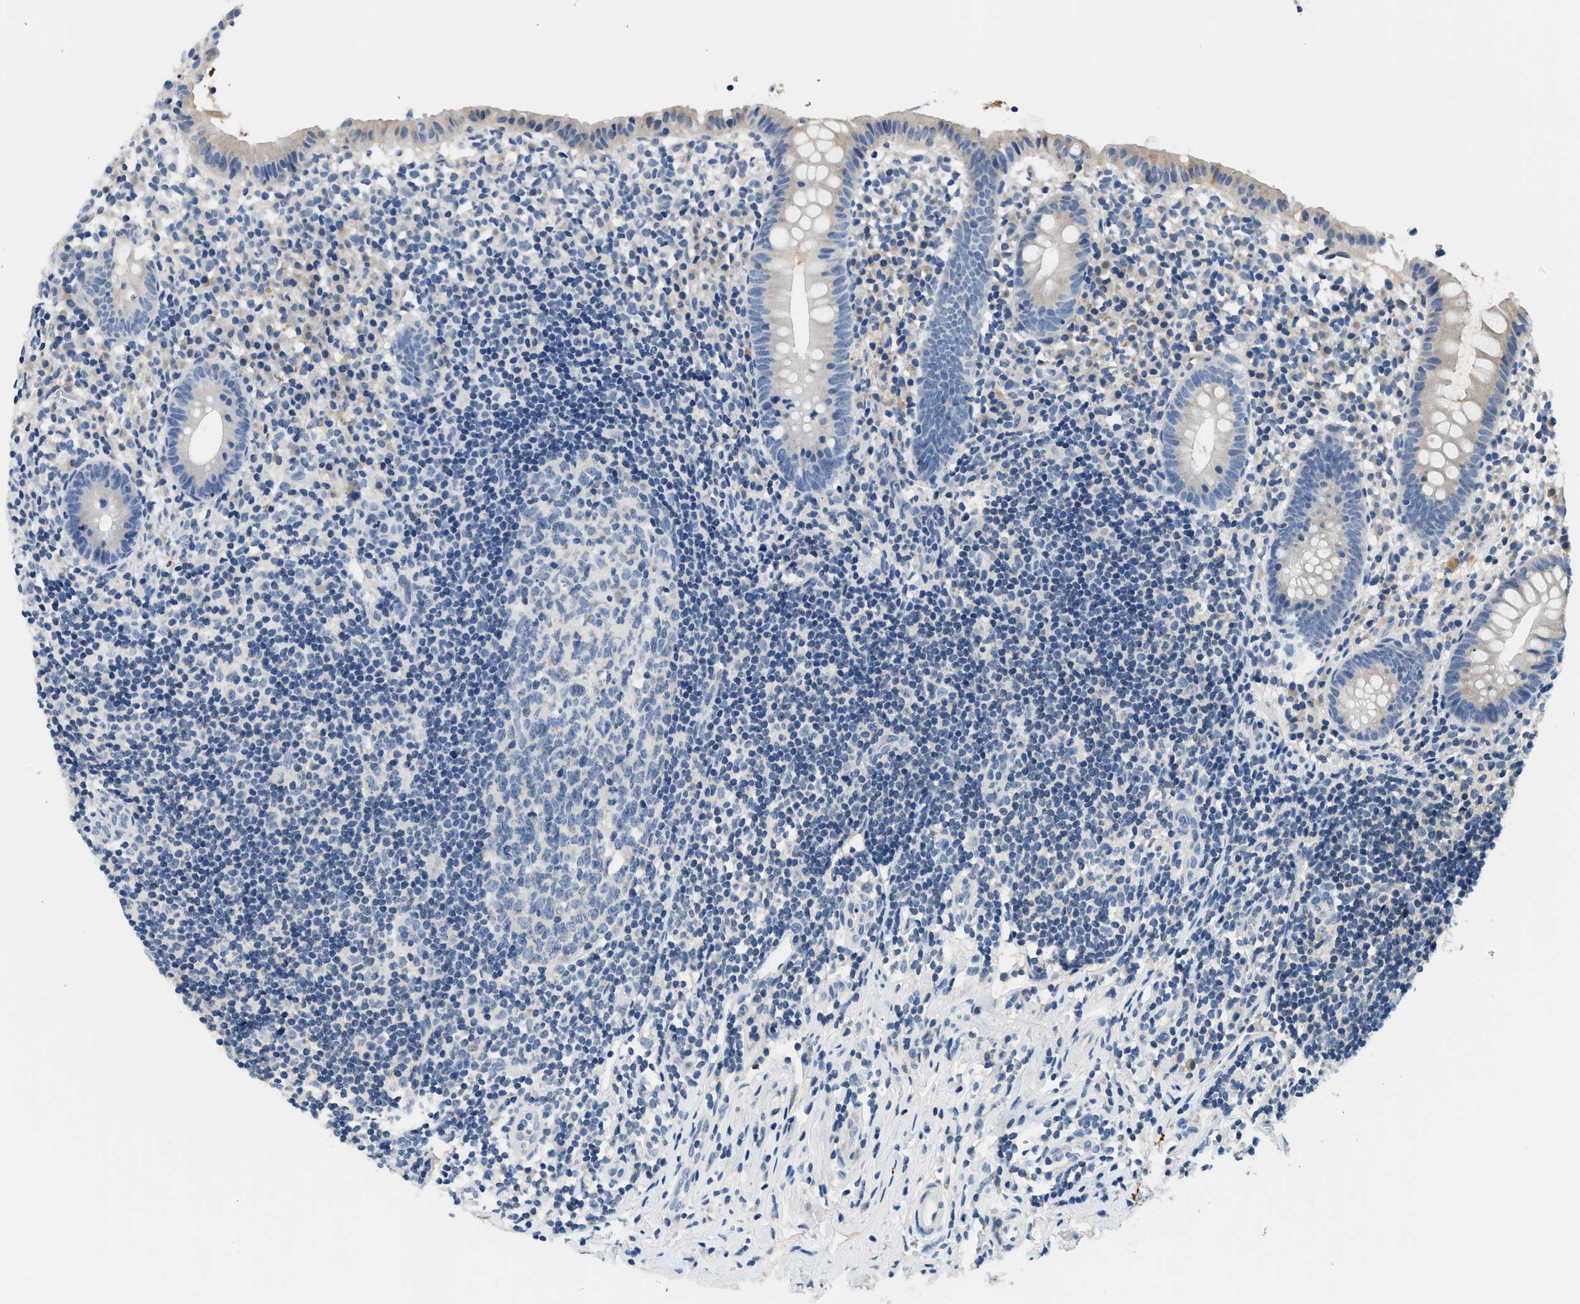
{"staining": {"intensity": "weak", "quantity": "<25%", "location": "cytoplasmic/membranous"}, "tissue": "appendix", "cell_type": "Glandular cells", "image_type": "normal", "snomed": [{"axis": "morphology", "description": "Normal tissue, NOS"}, {"axis": "topography", "description": "Appendix"}], "caption": "This is an immunohistochemistry (IHC) micrograph of benign human appendix. There is no positivity in glandular cells.", "gene": "SLC35E1", "patient": {"sex": "female", "age": 20}}